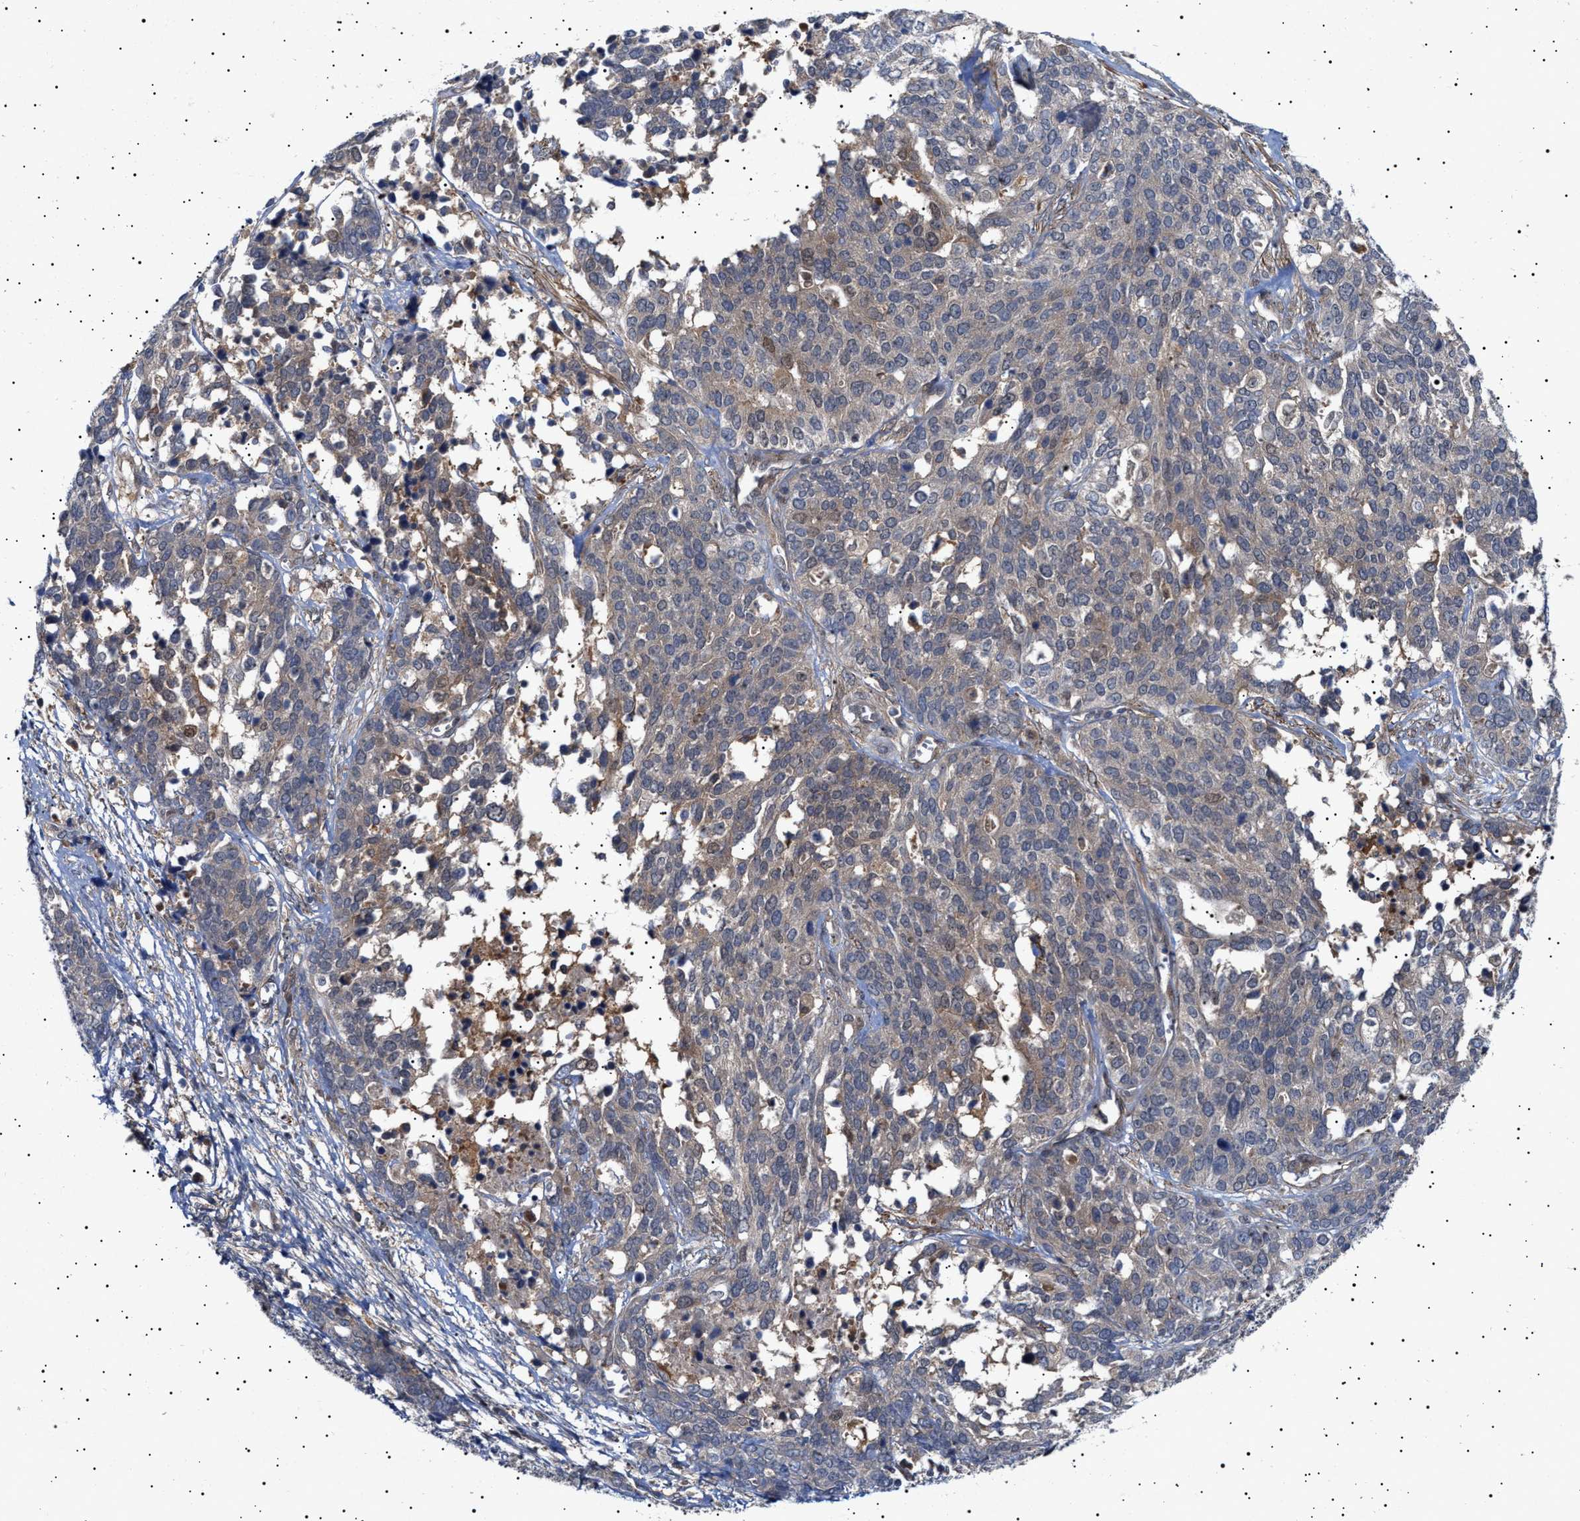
{"staining": {"intensity": "weak", "quantity": "<25%", "location": "cytoplasmic/membranous"}, "tissue": "ovarian cancer", "cell_type": "Tumor cells", "image_type": "cancer", "snomed": [{"axis": "morphology", "description": "Cystadenocarcinoma, serous, NOS"}, {"axis": "topography", "description": "Ovary"}], "caption": "Tumor cells are negative for protein expression in human serous cystadenocarcinoma (ovarian). Nuclei are stained in blue.", "gene": "NPLOC4", "patient": {"sex": "female", "age": 44}}